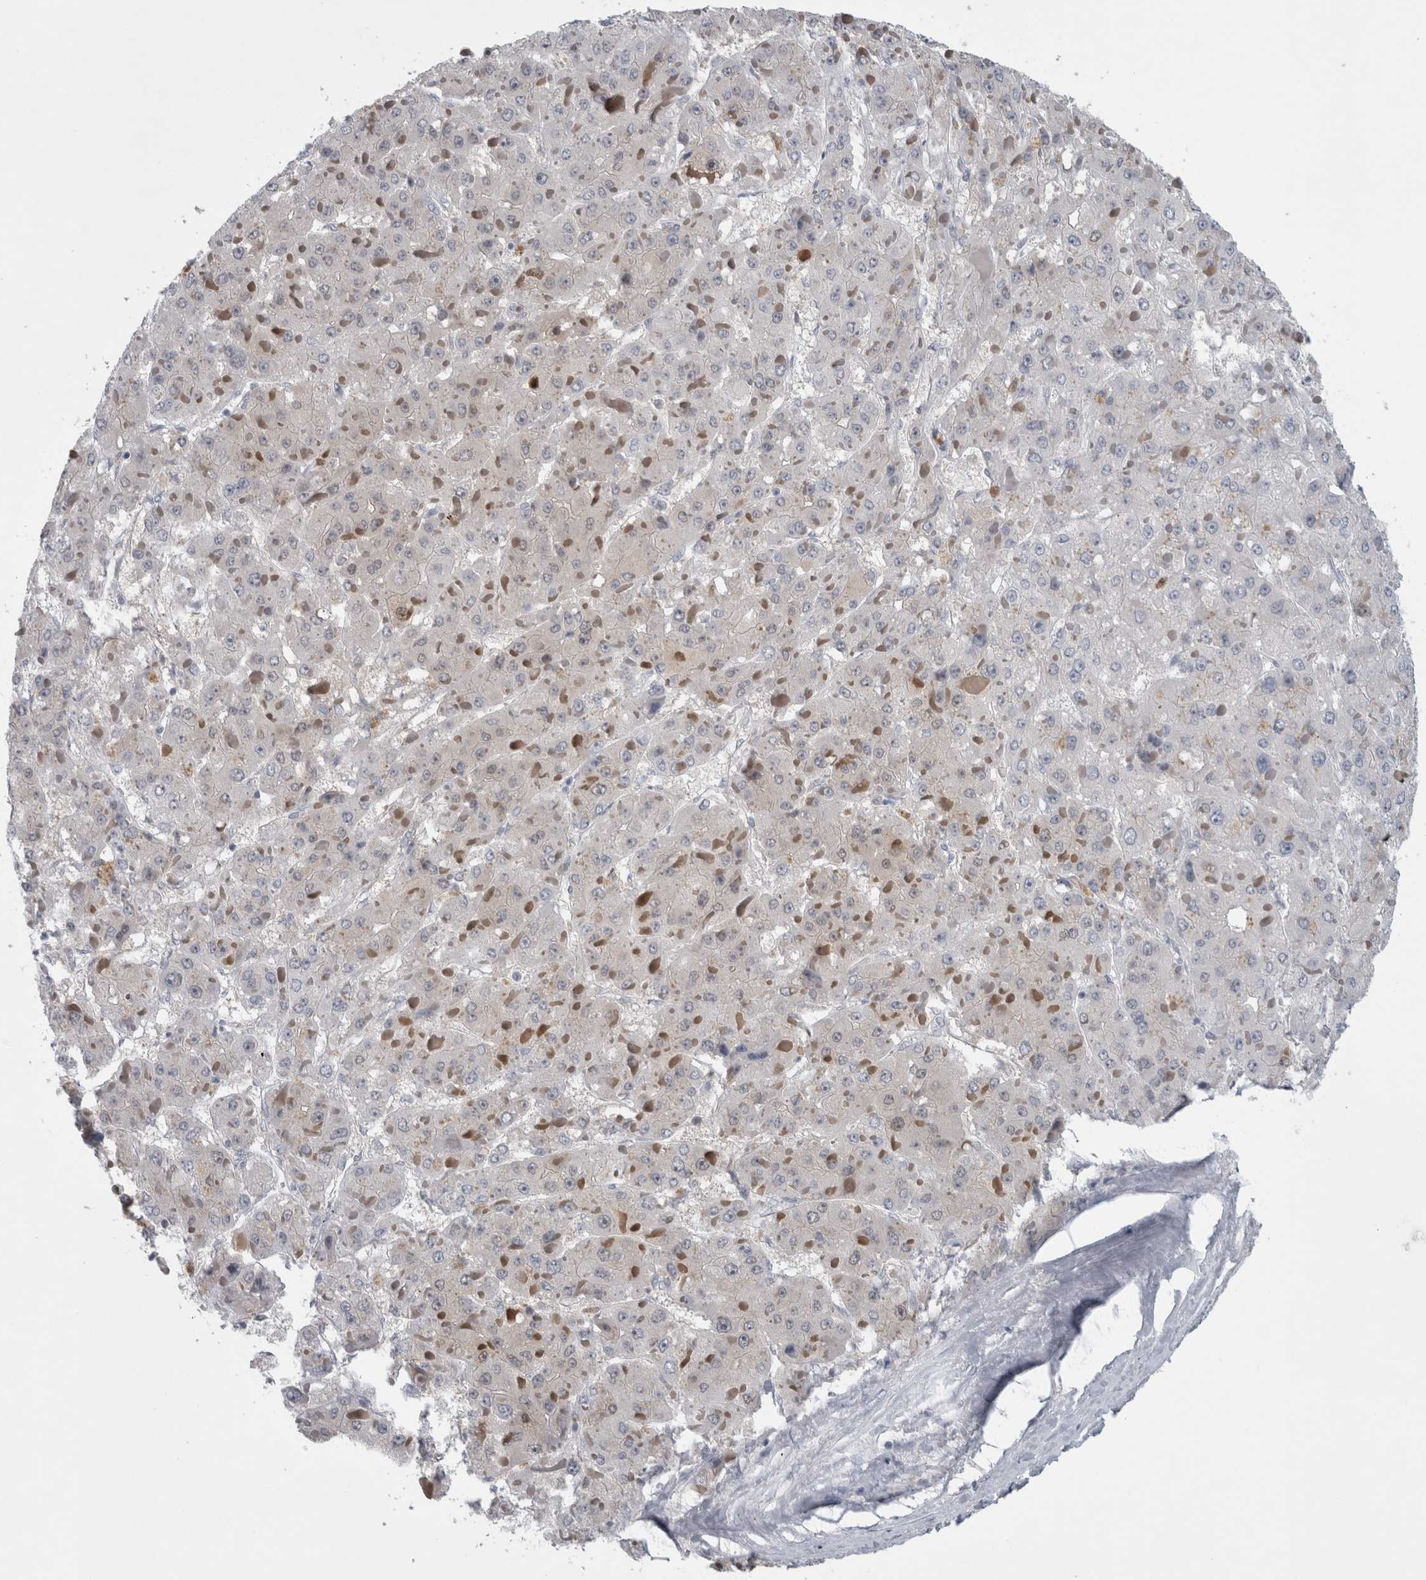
{"staining": {"intensity": "negative", "quantity": "none", "location": "none"}, "tissue": "liver cancer", "cell_type": "Tumor cells", "image_type": "cancer", "snomed": [{"axis": "morphology", "description": "Carcinoma, Hepatocellular, NOS"}, {"axis": "topography", "description": "Liver"}], "caption": "This is a micrograph of immunohistochemistry (IHC) staining of liver cancer (hepatocellular carcinoma), which shows no expression in tumor cells.", "gene": "NAPRT", "patient": {"sex": "female", "age": 73}}